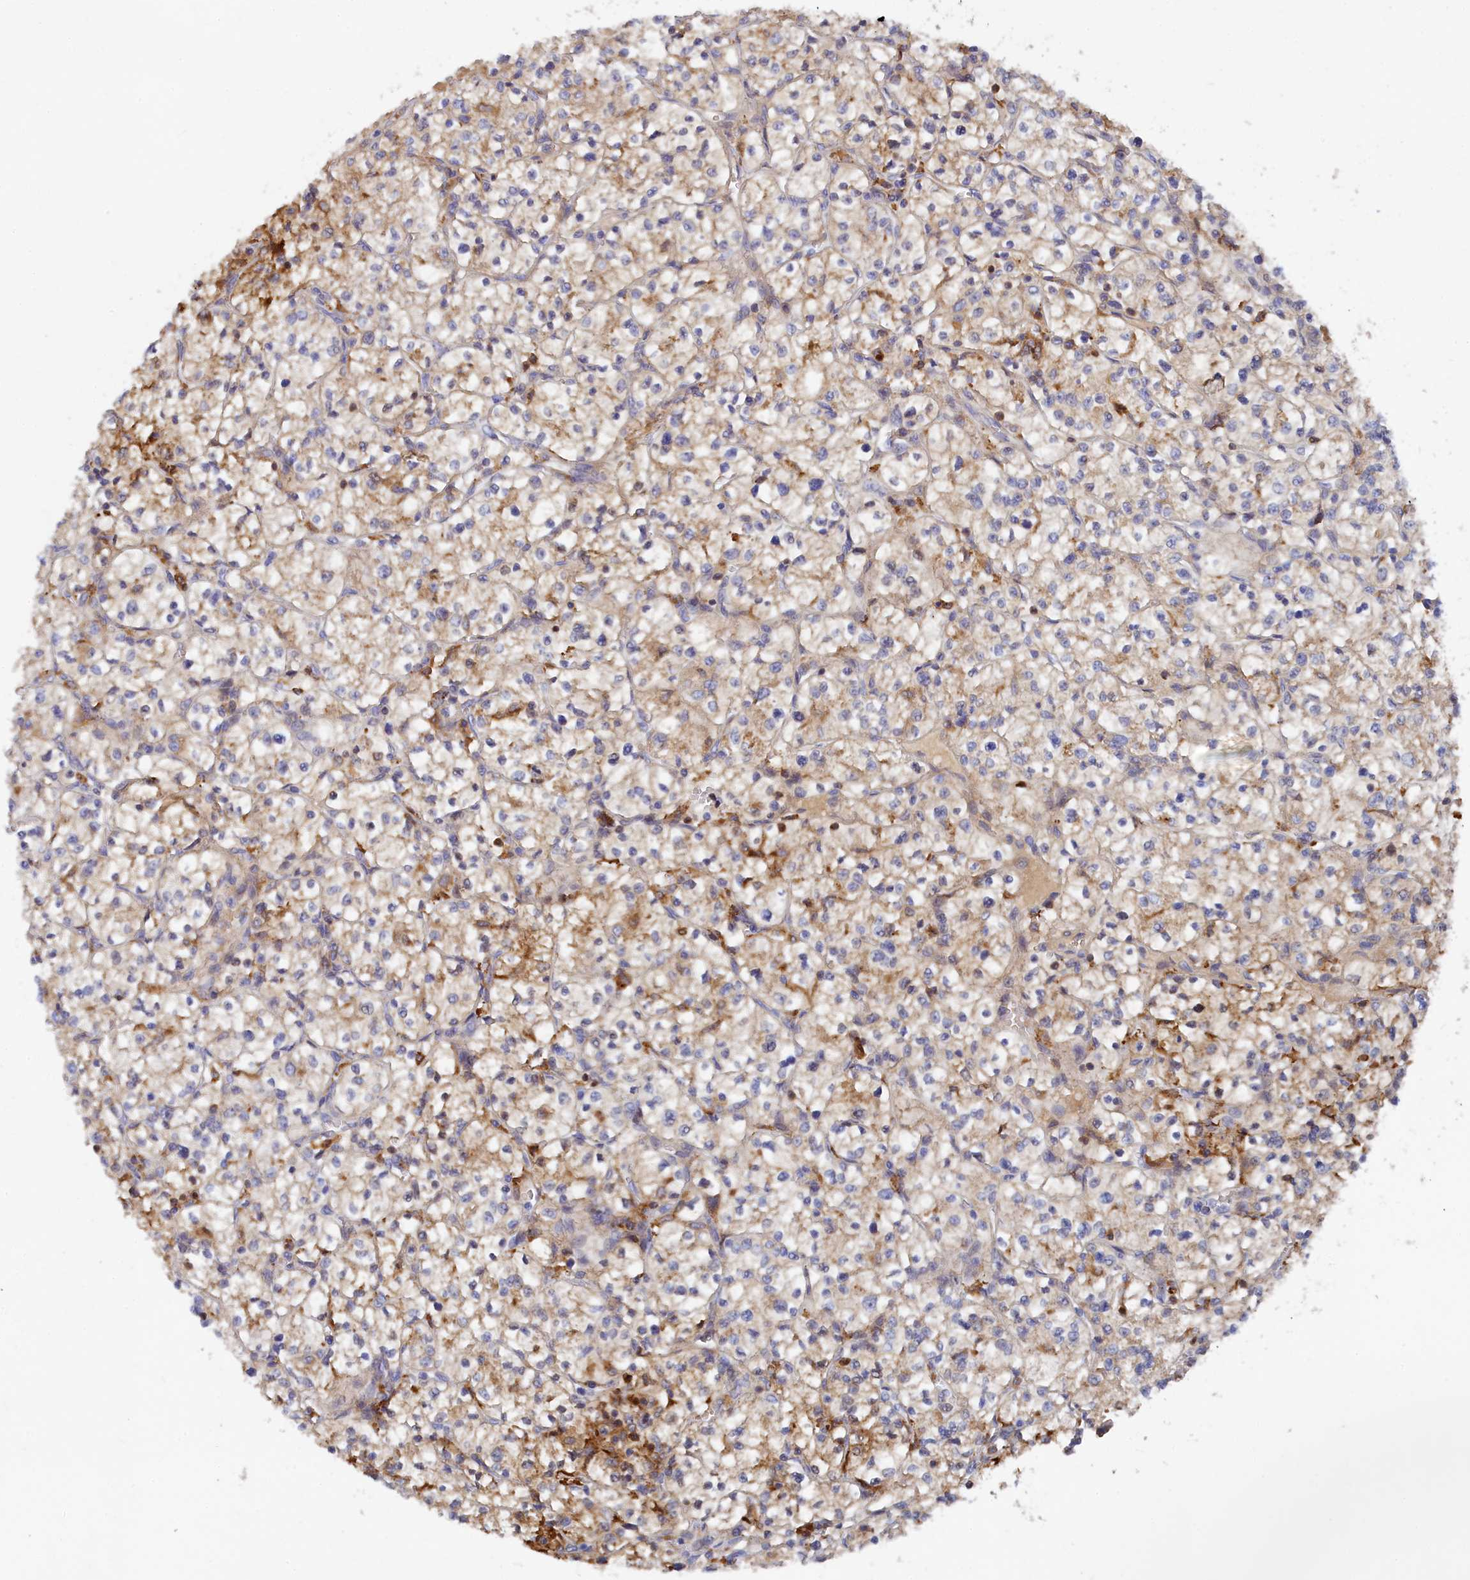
{"staining": {"intensity": "weak", "quantity": ">75%", "location": "cytoplasmic/membranous"}, "tissue": "renal cancer", "cell_type": "Tumor cells", "image_type": "cancer", "snomed": [{"axis": "morphology", "description": "Adenocarcinoma, NOS"}, {"axis": "topography", "description": "Kidney"}], "caption": "IHC staining of renal cancer, which demonstrates low levels of weak cytoplasmic/membranous positivity in about >75% of tumor cells indicating weak cytoplasmic/membranous protein staining. The staining was performed using DAB (brown) for protein detection and nuclei were counterstained in hematoxylin (blue).", "gene": "SPATA5L1", "patient": {"sex": "female", "age": 64}}